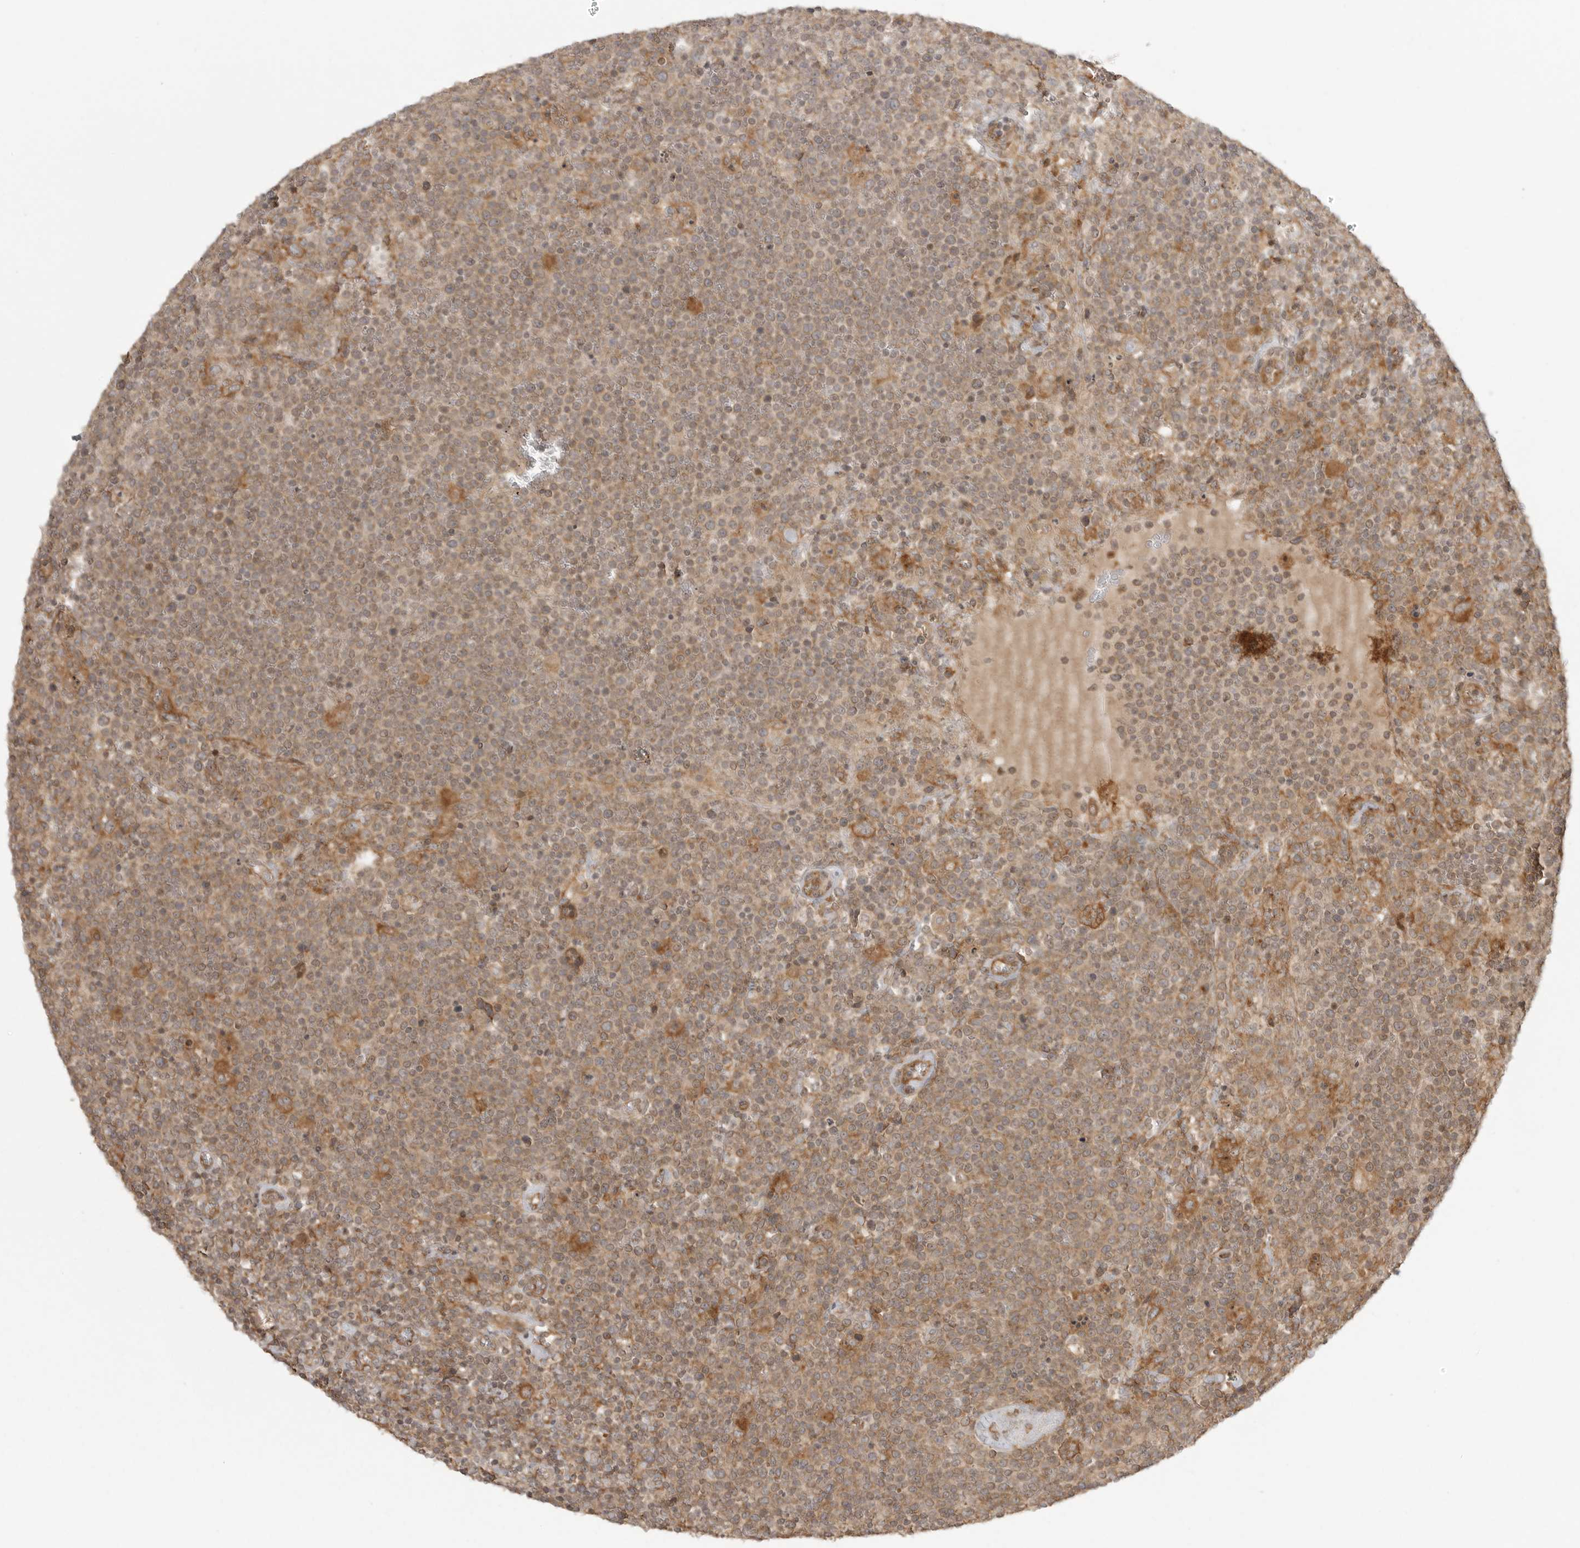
{"staining": {"intensity": "moderate", "quantity": ">75%", "location": "cytoplasmic/membranous"}, "tissue": "lymphoma", "cell_type": "Tumor cells", "image_type": "cancer", "snomed": [{"axis": "morphology", "description": "Malignant lymphoma, non-Hodgkin's type, High grade"}, {"axis": "topography", "description": "Lymph node"}], "caption": "High-grade malignant lymphoma, non-Hodgkin's type stained with a brown dye displays moderate cytoplasmic/membranous positive staining in approximately >75% of tumor cells.", "gene": "FAT3", "patient": {"sex": "male", "age": 61}}